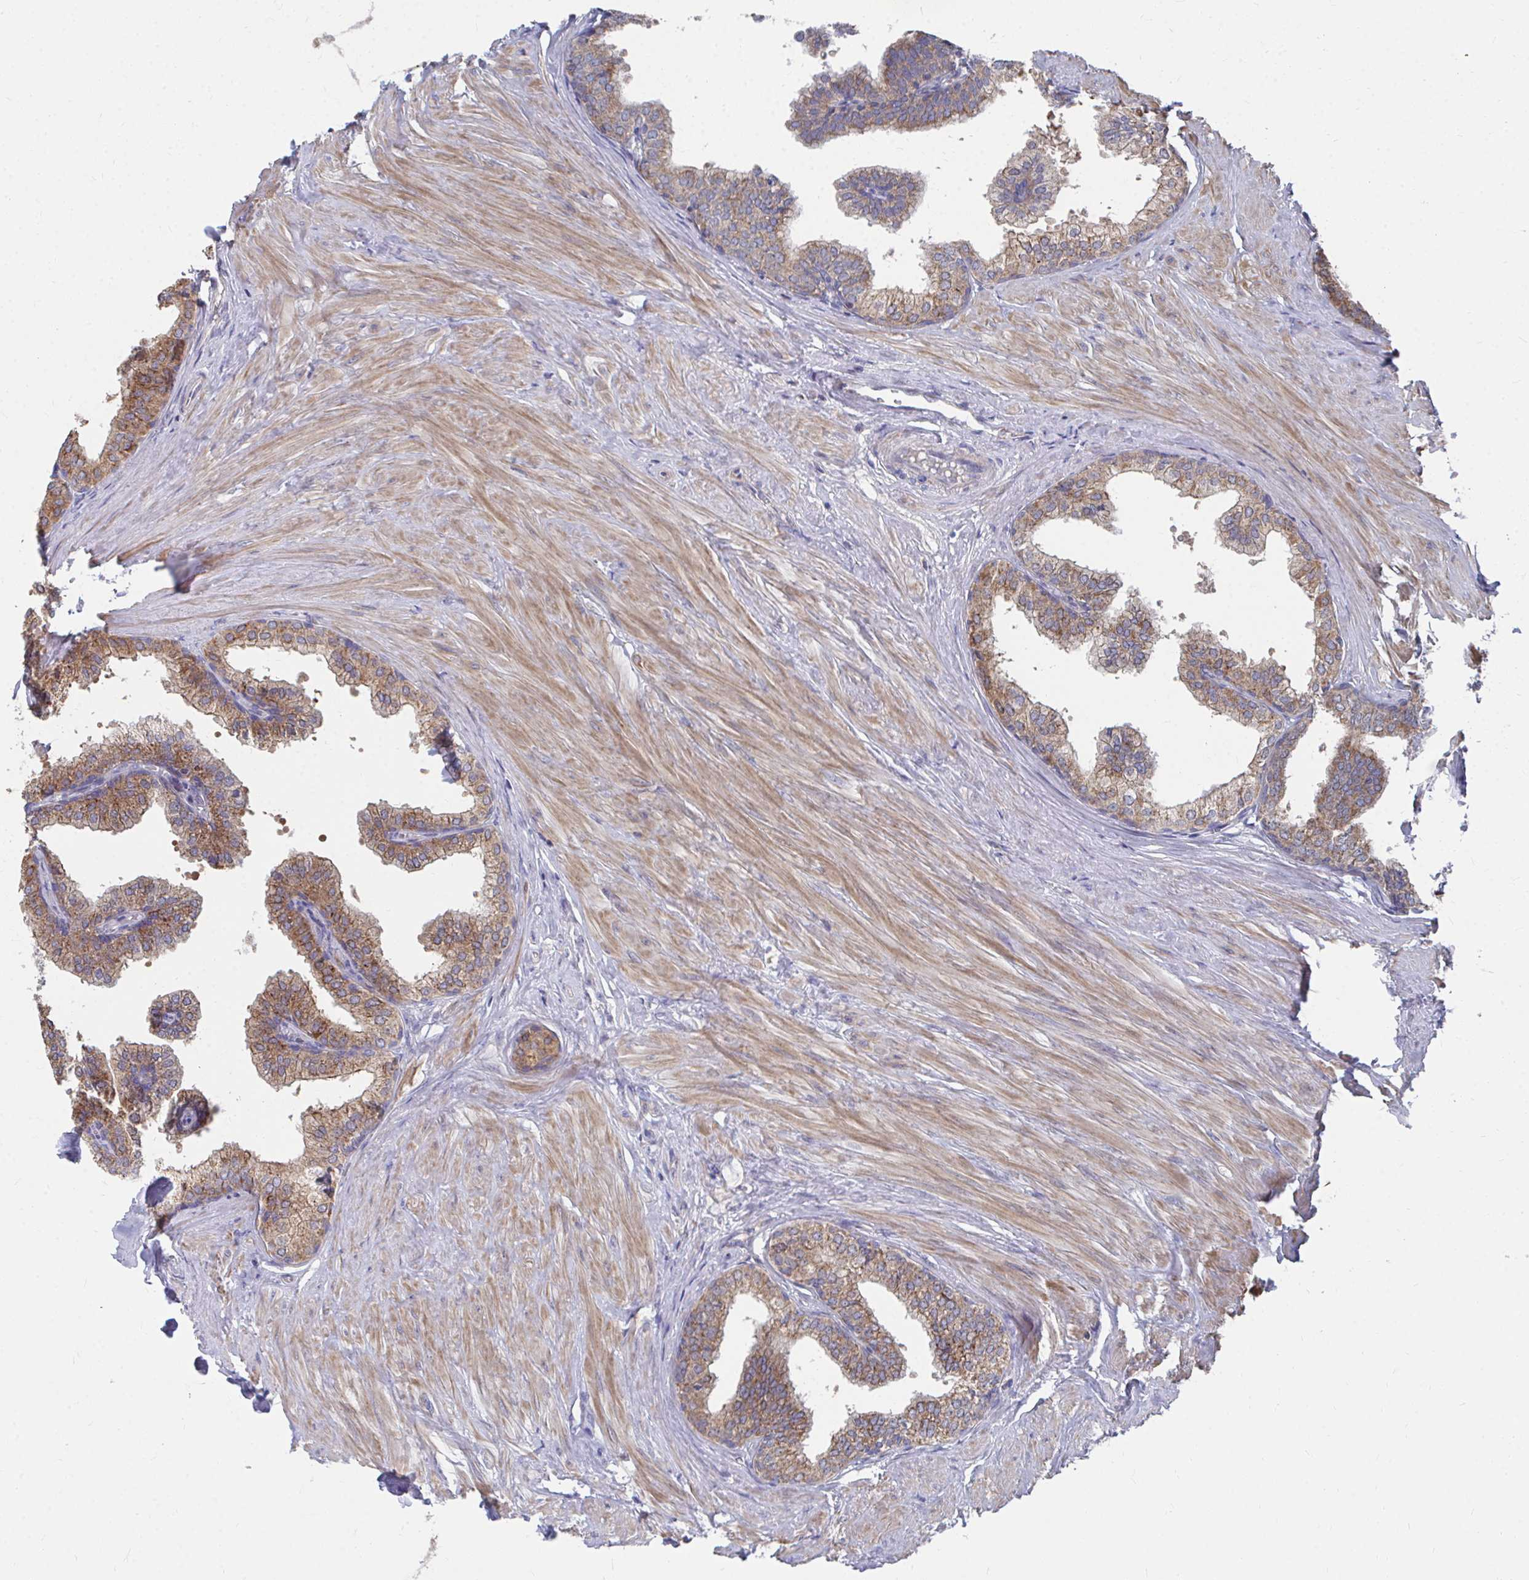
{"staining": {"intensity": "moderate", "quantity": ">75%", "location": "cytoplasmic/membranous"}, "tissue": "prostate", "cell_type": "Glandular cells", "image_type": "normal", "snomed": [{"axis": "morphology", "description": "Normal tissue, NOS"}, {"axis": "topography", "description": "Prostate"}, {"axis": "topography", "description": "Peripheral nerve tissue"}], "caption": "The image shows staining of unremarkable prostate, revealing moderate cytoplasmic/membranous protein staining (brown color) within glandular cells.", "gene": "PEX3", "patient": {"sex": "male", "age": 55}}